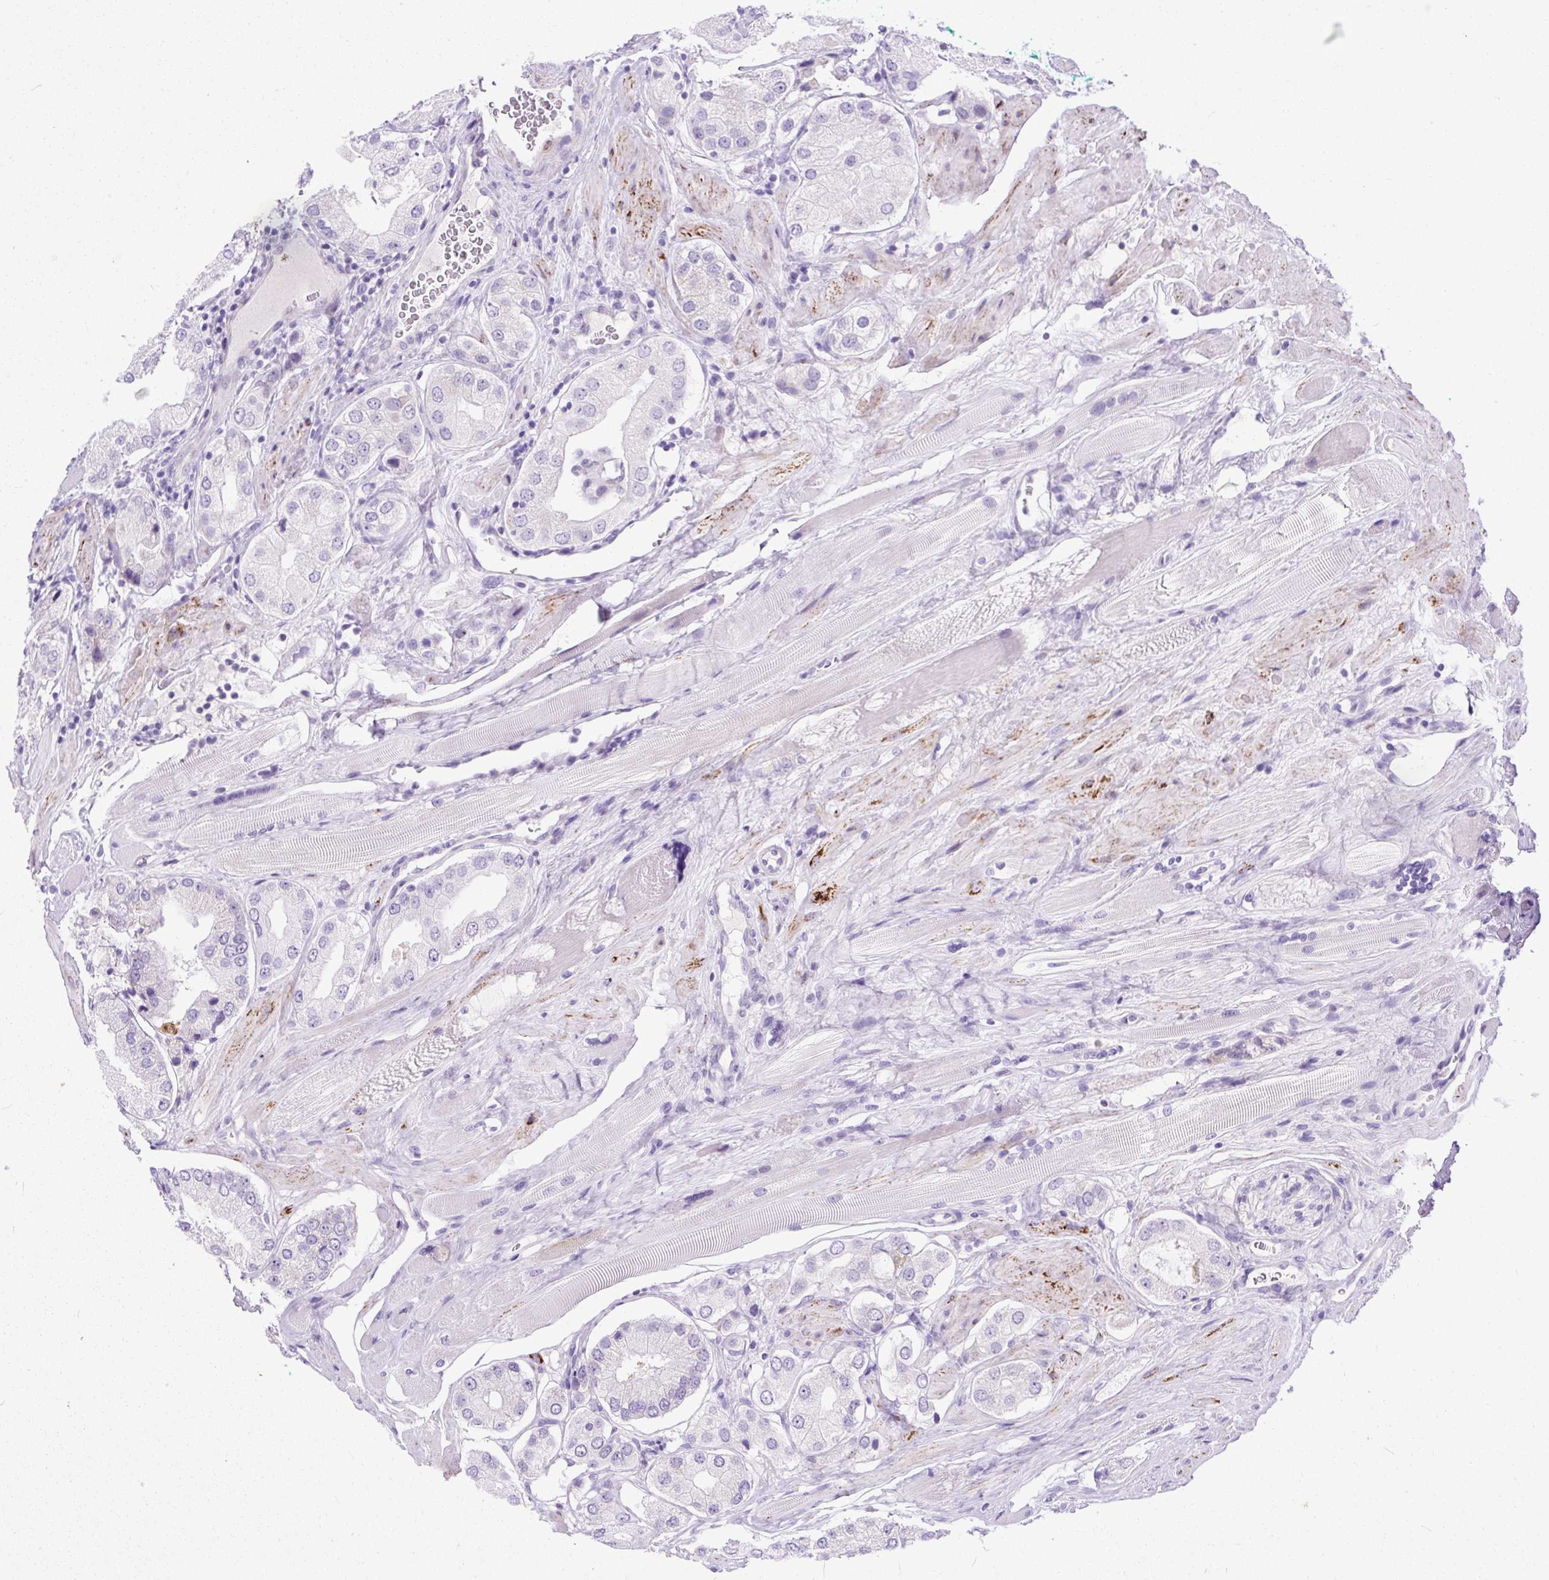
{"staining": {"intensity": "negative", "quantity": "none", "location": "none"}, "tissue": "prostate cancer", "cell_type": "Tumor cells", "image_type": "cancer", "snomed": [{"axis": "morphology", "description": "Adenocarcinoma, Low grade"}, {"axis": "topography", "description": "Prostate"}], "caption": "Micrograph shows no significant protein positivity in tumor cells of prostate cancer.", "gene": "ZNF256", "patient": {"sex": "male", "age": 42}}